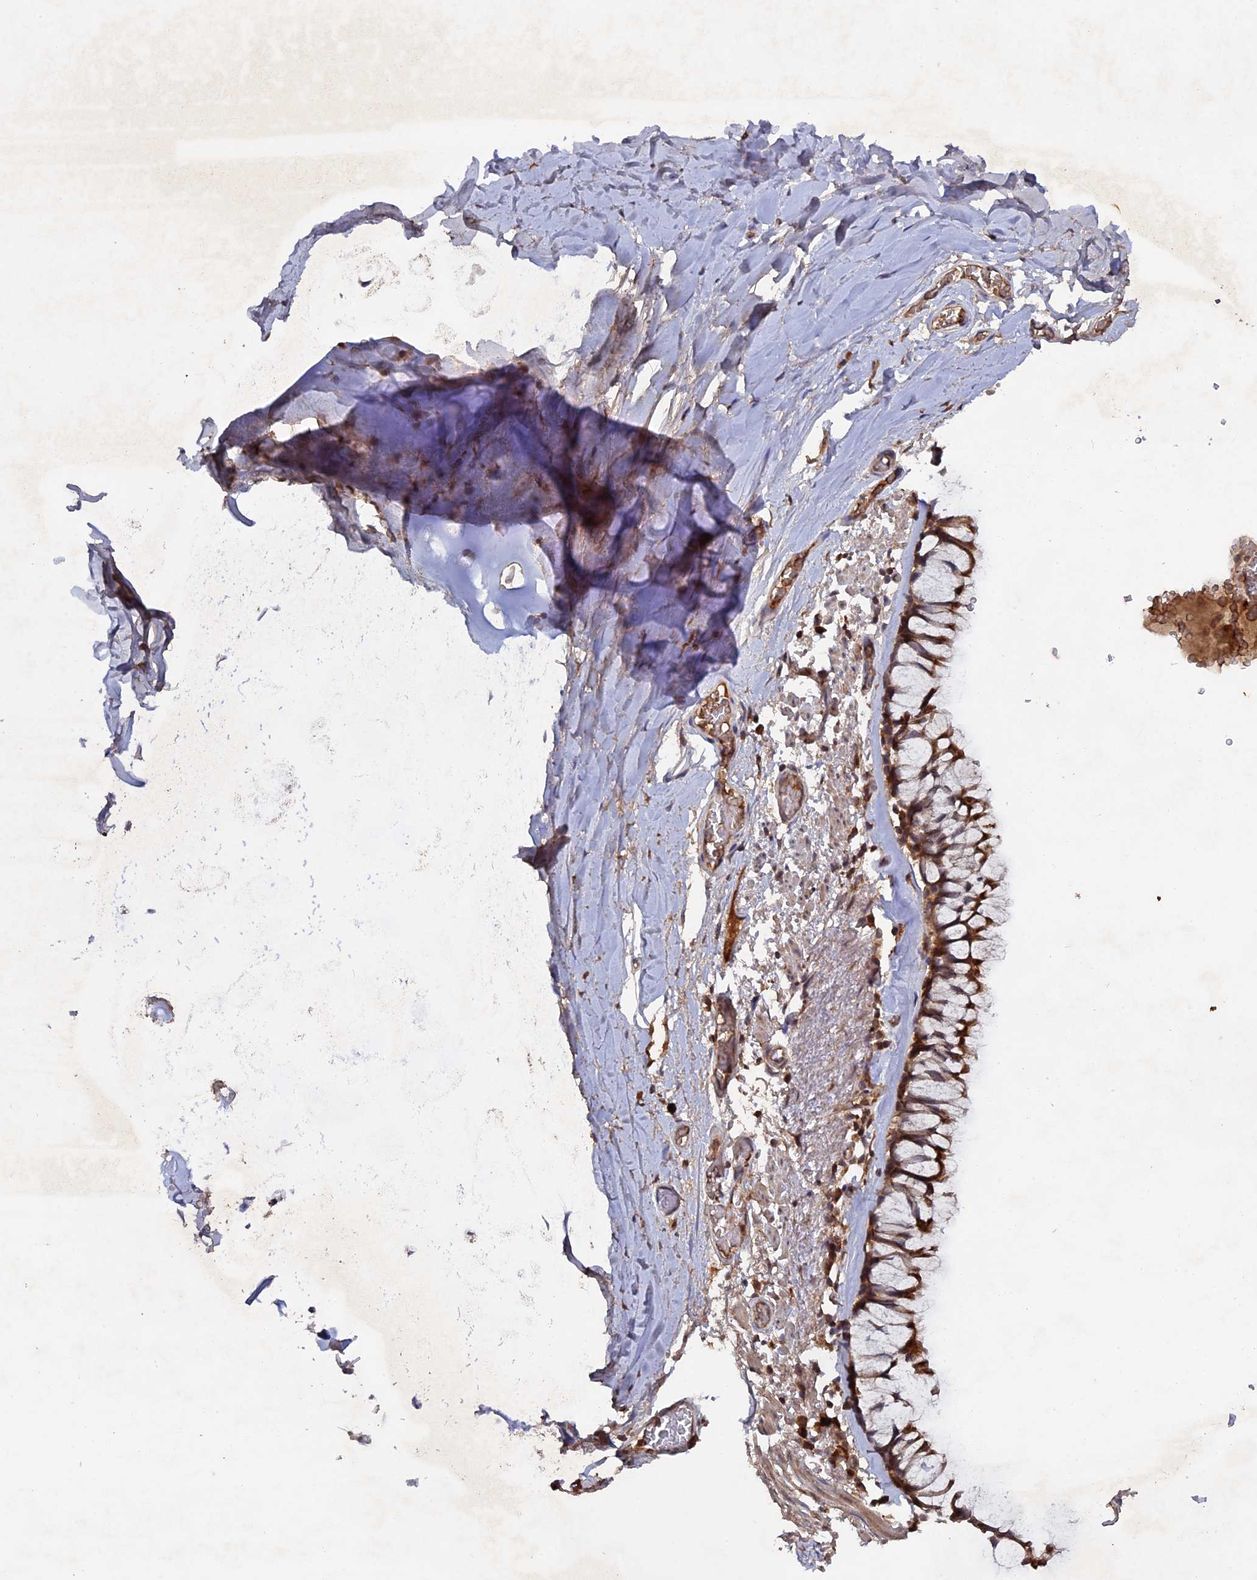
{"staining": {"intensity": "moderate", "quantity": ">75%", "location": "cytoplasmic/membranous"}, "tissue": "bronchus", "cell_type": "Respiratory epithelial cells", "image_type": "normal", "snomed": [{"axis": "morphology", "description": "Normal tissue, NOS"}, {"axis": "topography", "description": "Bronchus"}], "caption": "A brown stain shows moderate cytoplasmic/membranous positivity of a protein in respiratory epithelial cells of normal human bronchus. The protein is stained brown, and the nuclei are stained in blue (DAB (3,3'-diaminobenzidine) IHC with brightfield microscopy, high magnification).", "gene": "RAB15", "patient": {"sex": "male", "age": 65}}